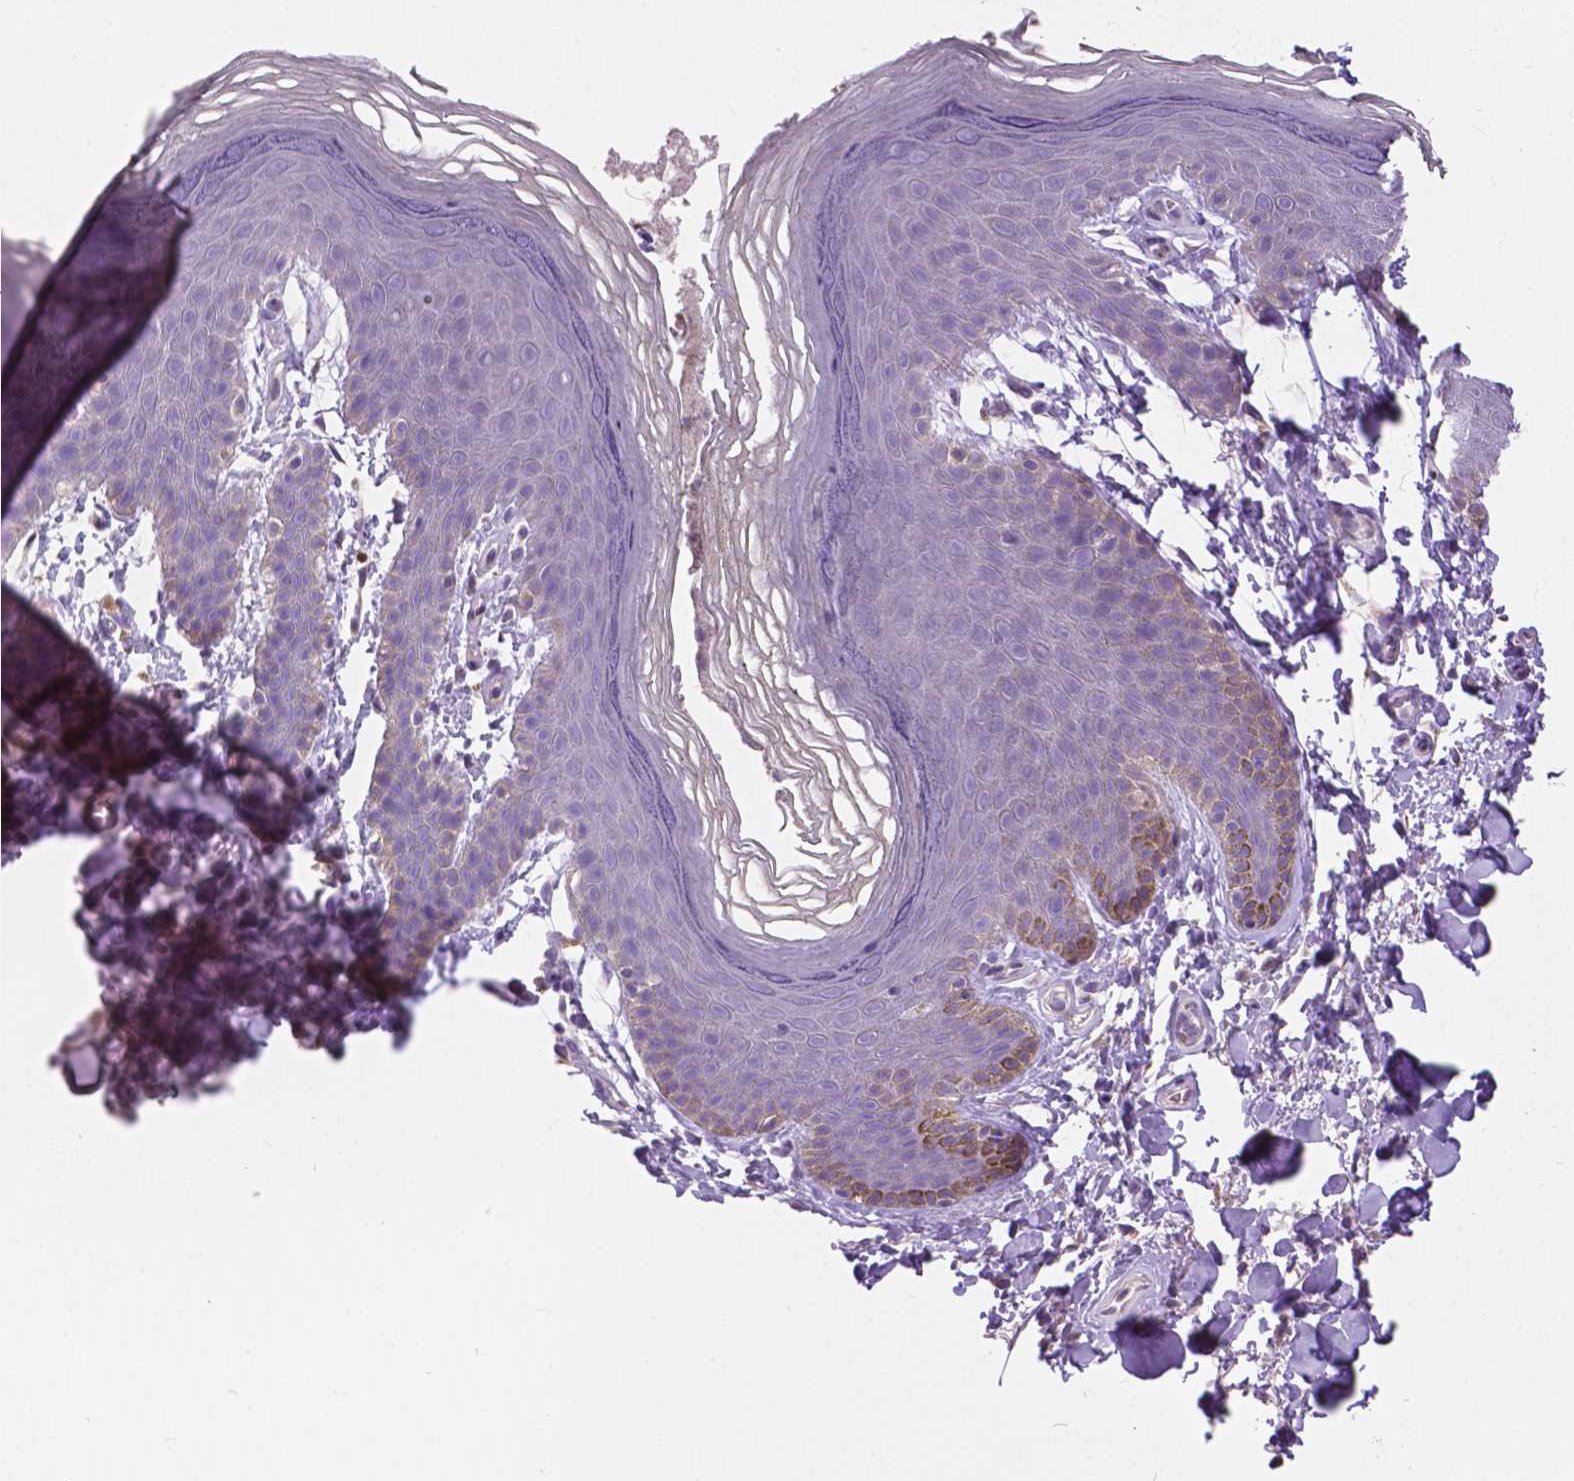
{"staining": {"intensity": "negative", "quantity": "none", "location": "none"}, "tissue": "skin", "cell_type": "Epidermal cells", "image_type": "normal", "snomed": [{"axis": "morphology", "description": "Normal tissue, NOS"}, {"axis": "topography", "description": "Anal"}], "caption": "The immunohistochemistry micrograph has no significant positivity in epidermal cells of skin. The staining is performed using DAB (3,3'-diaminobenzidine) brown chromogen with nuclei counter-stained in using hematoxylin.", "gene": "FOXA1", "patient": {"sex": "male", "age": 53}}